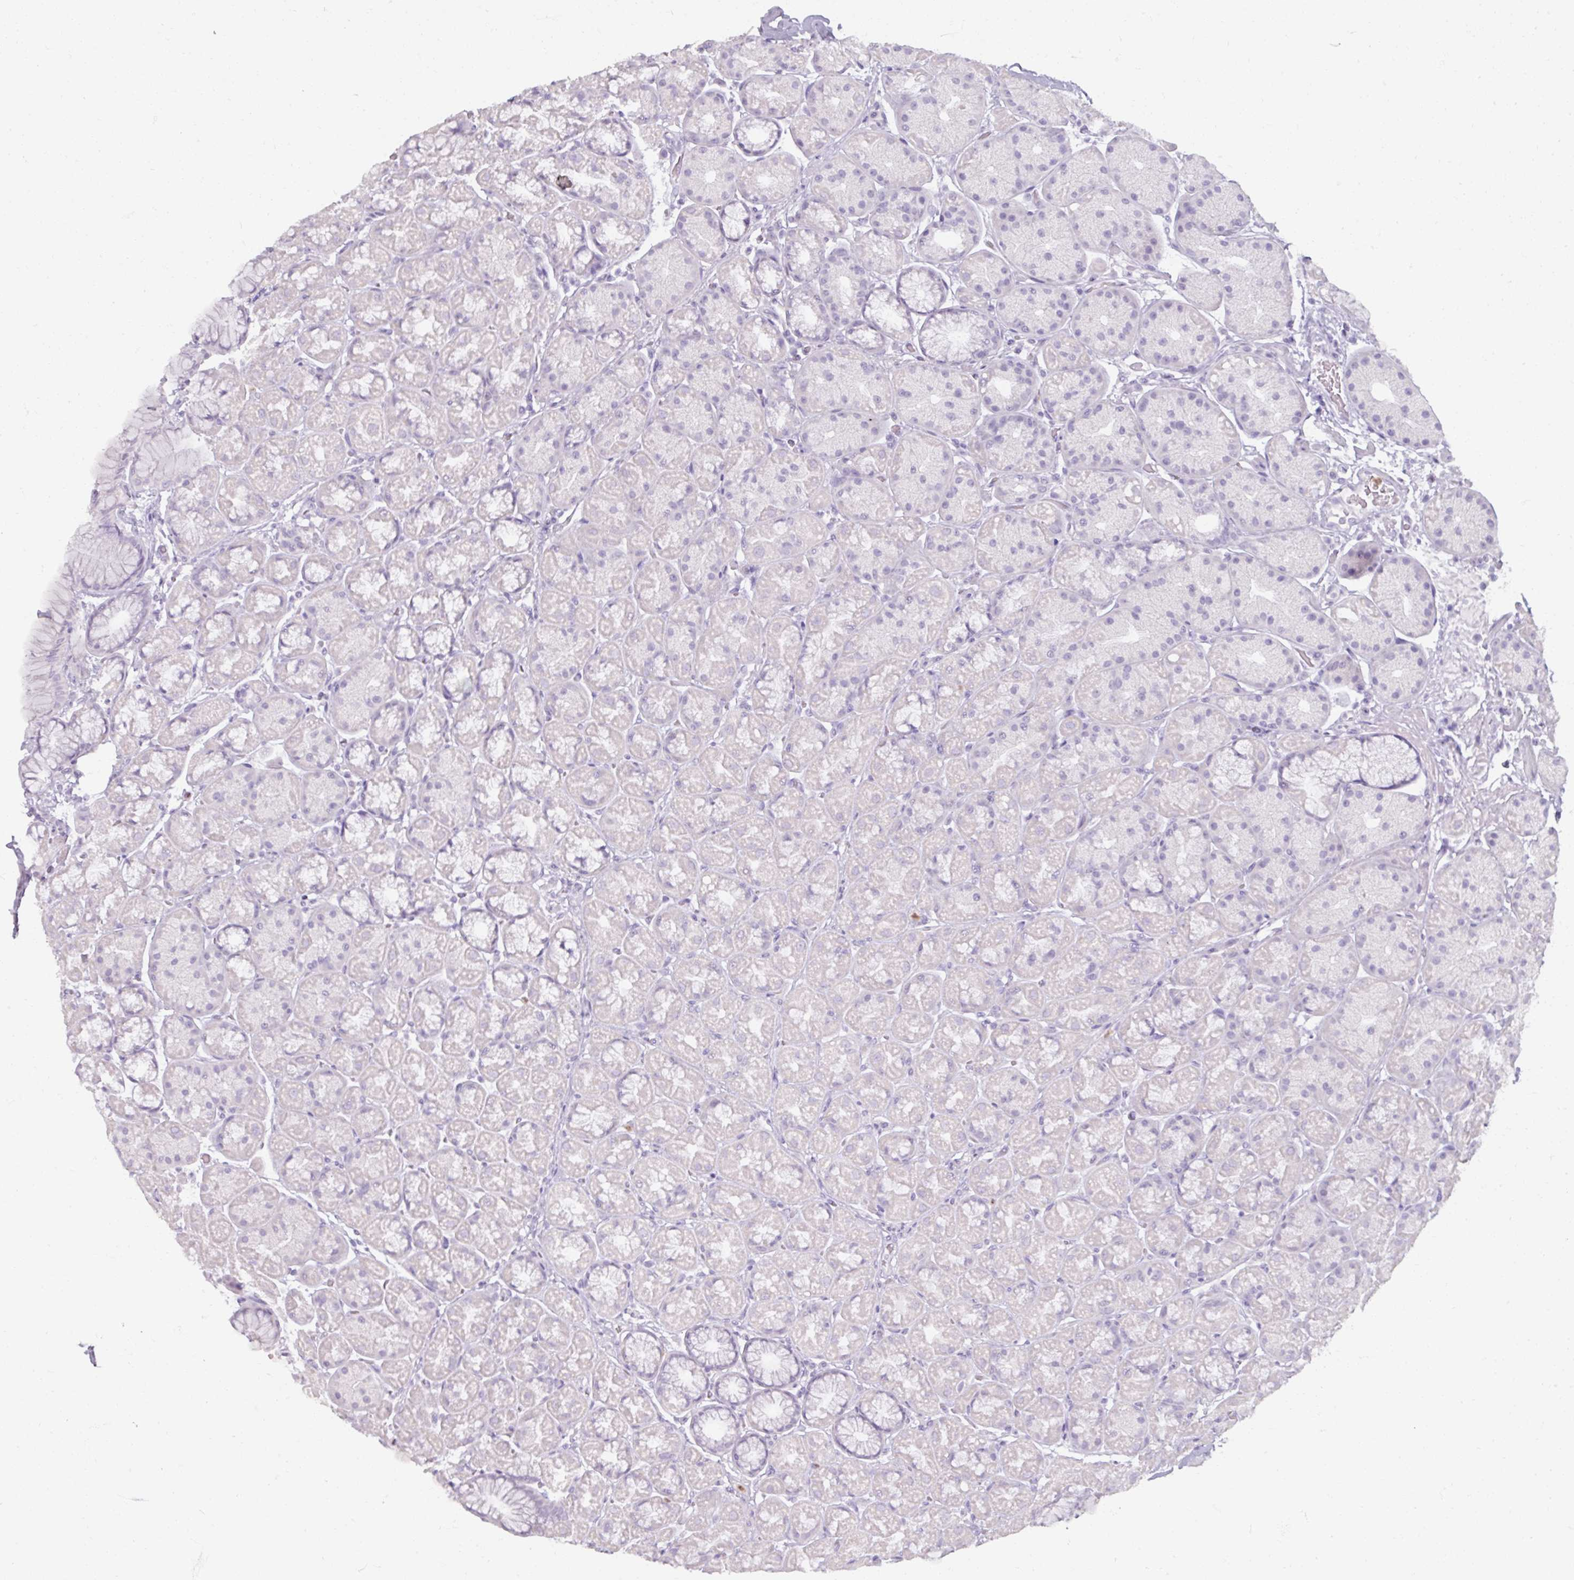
{"staining": {"intensity": "negative", "quantity": "none", "location": "none"}, "tissue": "stomach", "cell_type": "Glandular cells", "image_type": "normal", "snomed": [{"axis": "morphology", "description": "Normal tissue, NOS"}, {"axis": "topography", "description": "Stomach, lower"}], "caption": "A high-resolution photomicrograph shows immunohistochemistry (IHC) staining of benign stomach, which reveals no significant expression in glandular cells. (DAB immunohistochemistry visualized using brightfield microscopy, high magnification).", "gene": "ARG1", "patient": {"sex": "male", "age": 67}}